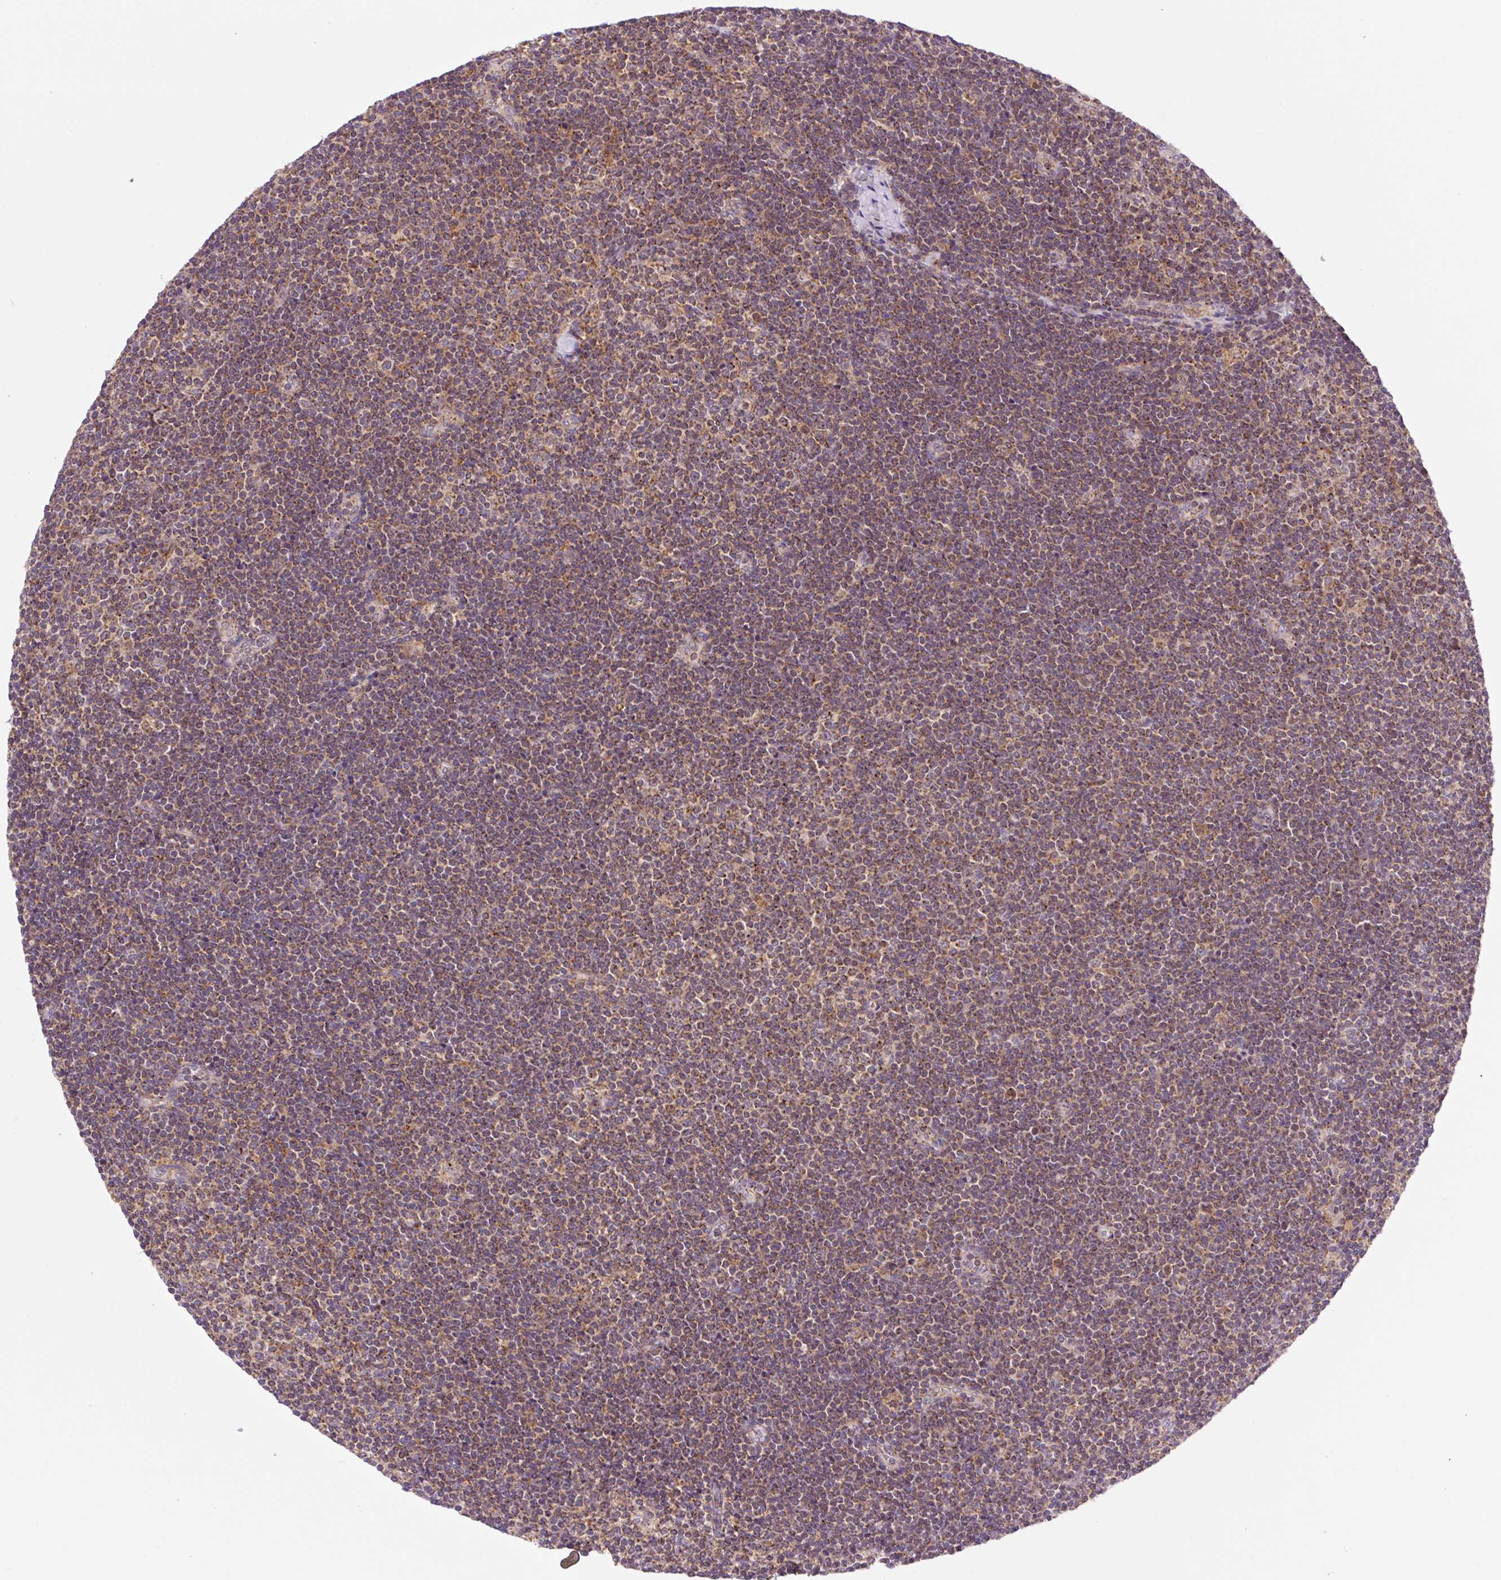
{"staining": {"intensity": "moderate", "quantity": ">75%", "location": "cytoplasmic/membranous"}, "tissue": "lymphoma", "cell_type": "Tumor cells", "image_type": "cancer", "snomed": [{"axis": "morphology", "description": "Malignant lymphoma, non-Hodgkin's type, Low grade"}, {"axis": "topography", "description": "Lymph node"}], "caption": "Moderate cytoplasmic/membranous staining is seen in about >75% of tumor cells in low-grade malignant lymphoma, non-Hodgkin's type.", "gene": "VPS4A", "patient": {"sex": "male", "age": 48}}